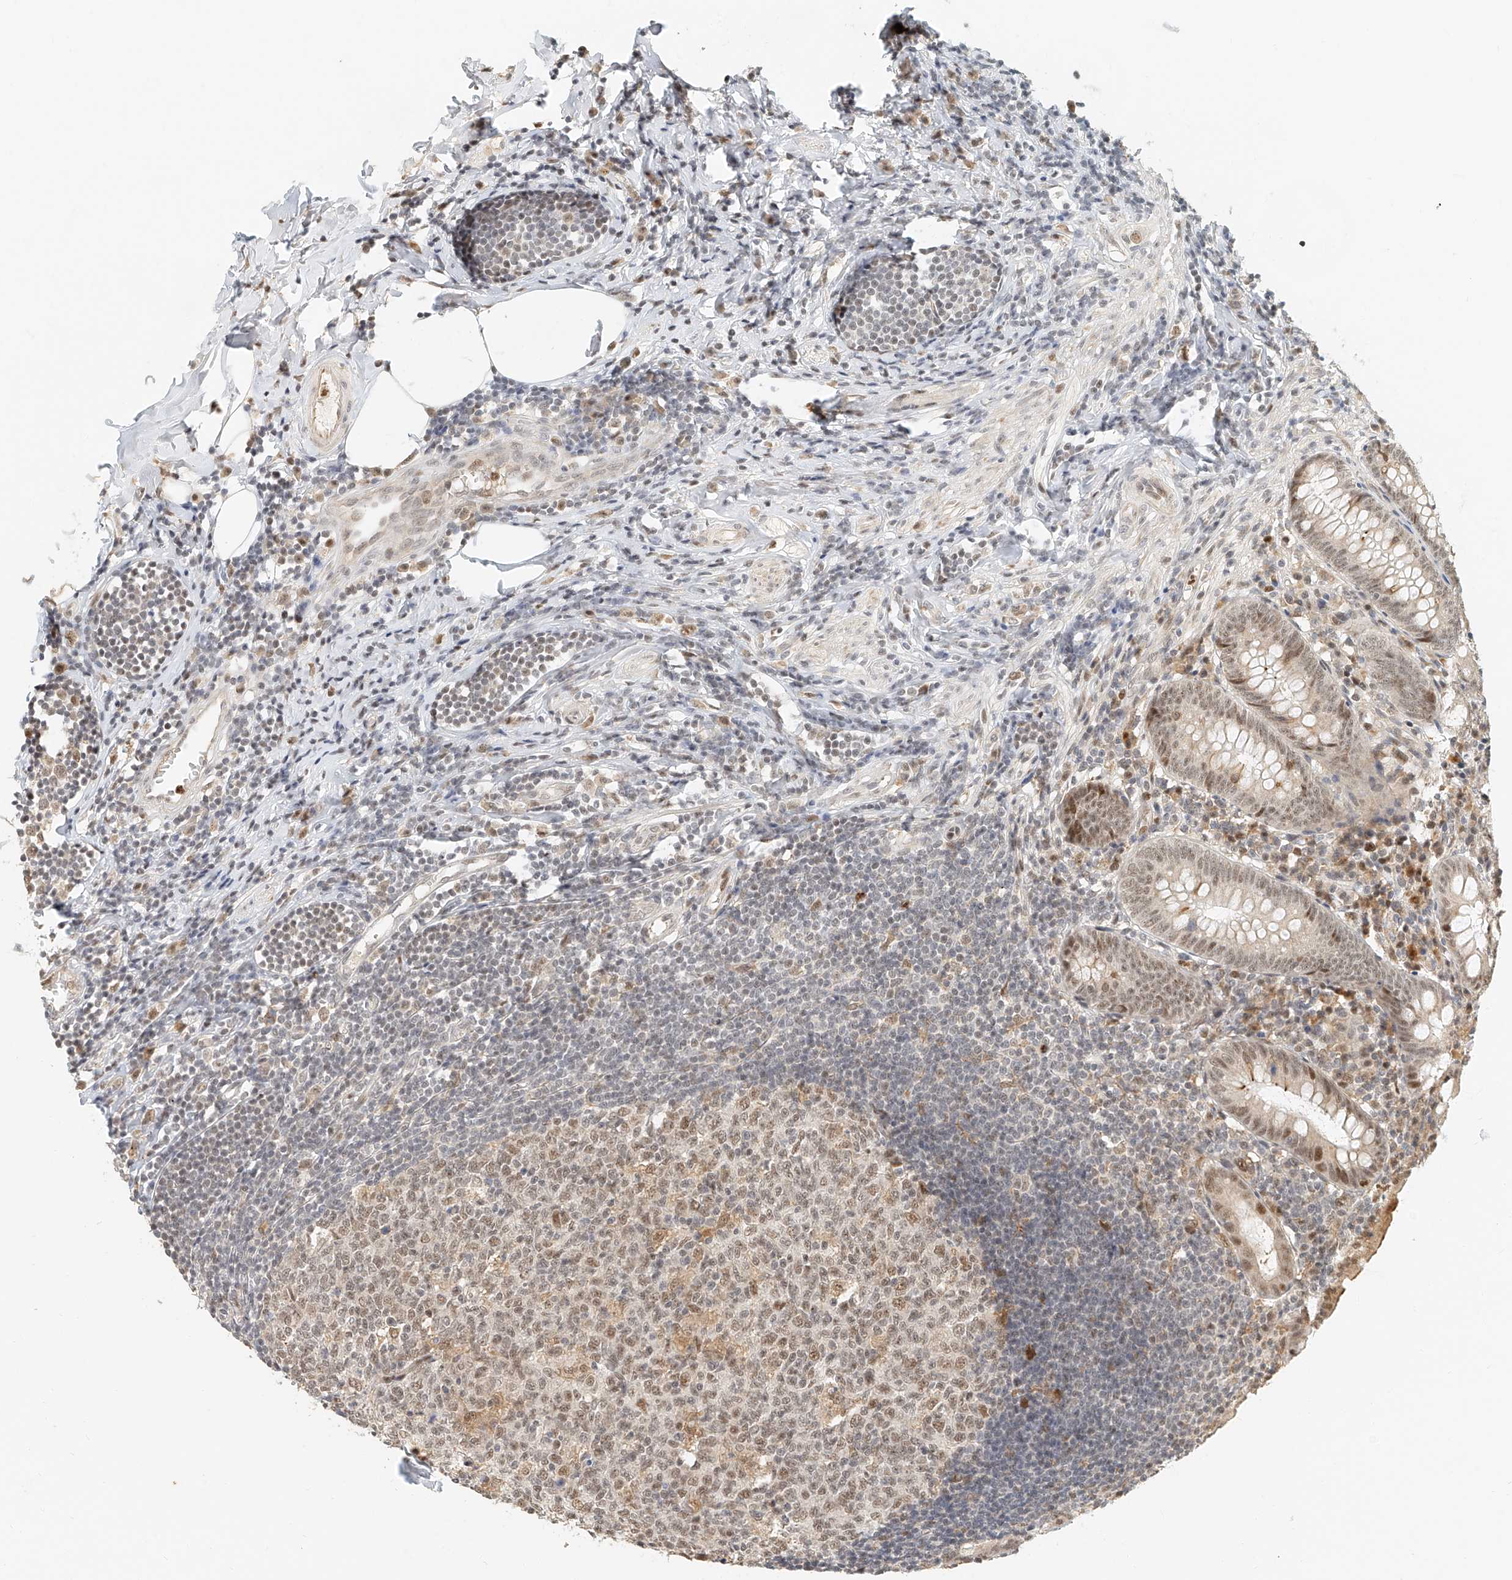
{"staining": {"intensity": "moderate", "quantity": ">75%", "location": "nuclear"}, "tissue": "appendix", "cell_type": "Glandular cells", "image_type": "normal", "snomed": [{"axis": "morphology", "description": "Normal tissue, NOS"}, {"axis": "topography", "description": "Appendix"}], "caption": "DAB (3,3'-diaminobenzidine) immunohistochemical staining of benign appendix shows moderate nuclear protein positivity in approximately >75% of glandular cells.", "gene": "CXorf58", "patient": {"sex": "female", "age": 54}}